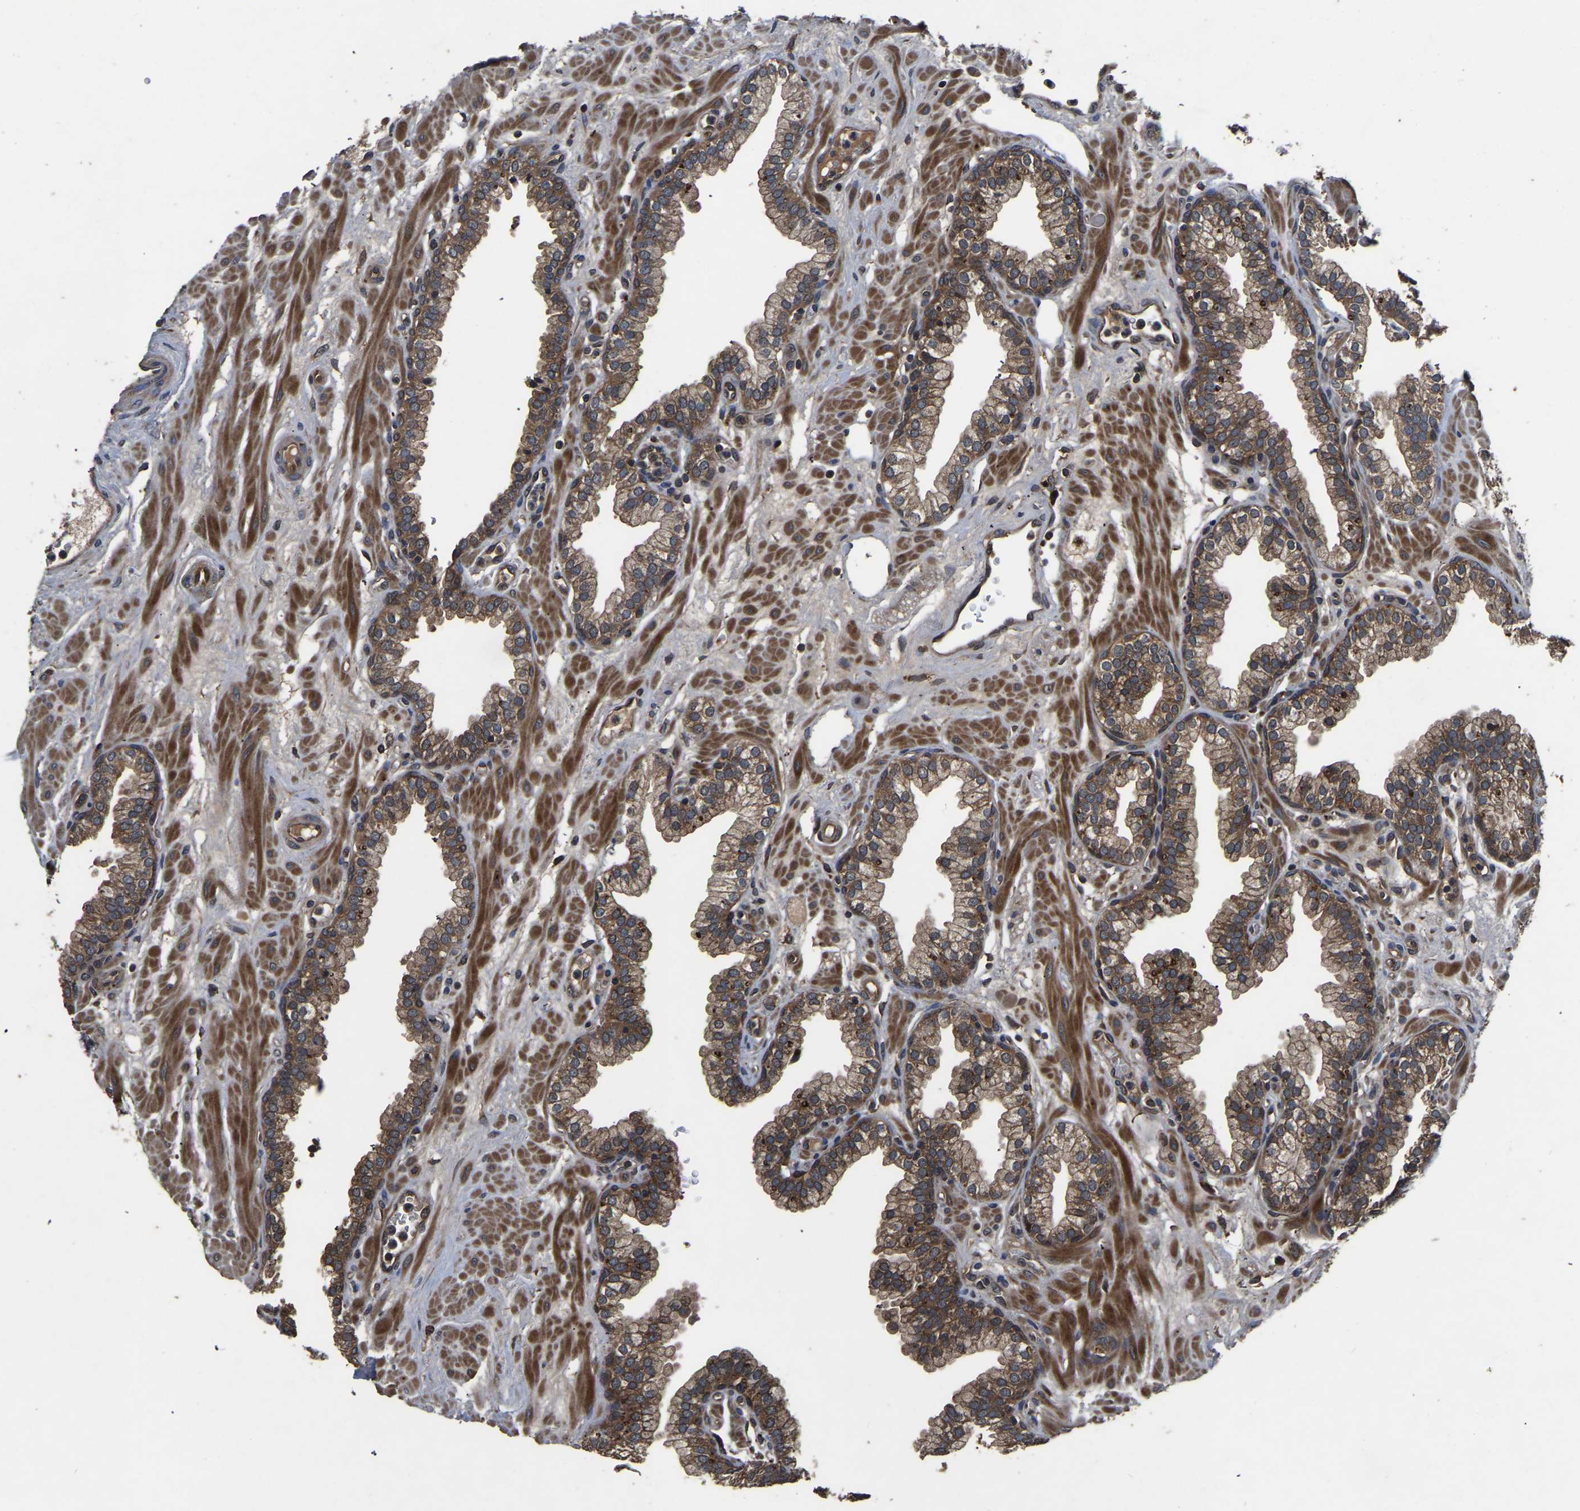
{"staining": {"intensity": "moderate", "quantity": ">75%", "location": "cytoplasmic/membranous"}, "tissue": "prostate", "cell_type": "Glandular cells", "image_type": "normal", "snomed": [{"axis": "morphology", "description": "Normal tissue, NOS"}, {"axis": "morphology", "description": "Urothelial carcinoma, Low grade"}, {"axis": "topography", "description": "Urinary bladder"}, {"axis": "topography", "description": "Prostate"}], "caption": "An immunohistochemistry micrograph of benign tissue is shown. Protein staining in brown highlights moderate cytoplasmic/membranous positivity in prostate within glandular cells.", "gene": "CRYZL1", "patient": {"sex": "male", "age": 60}}